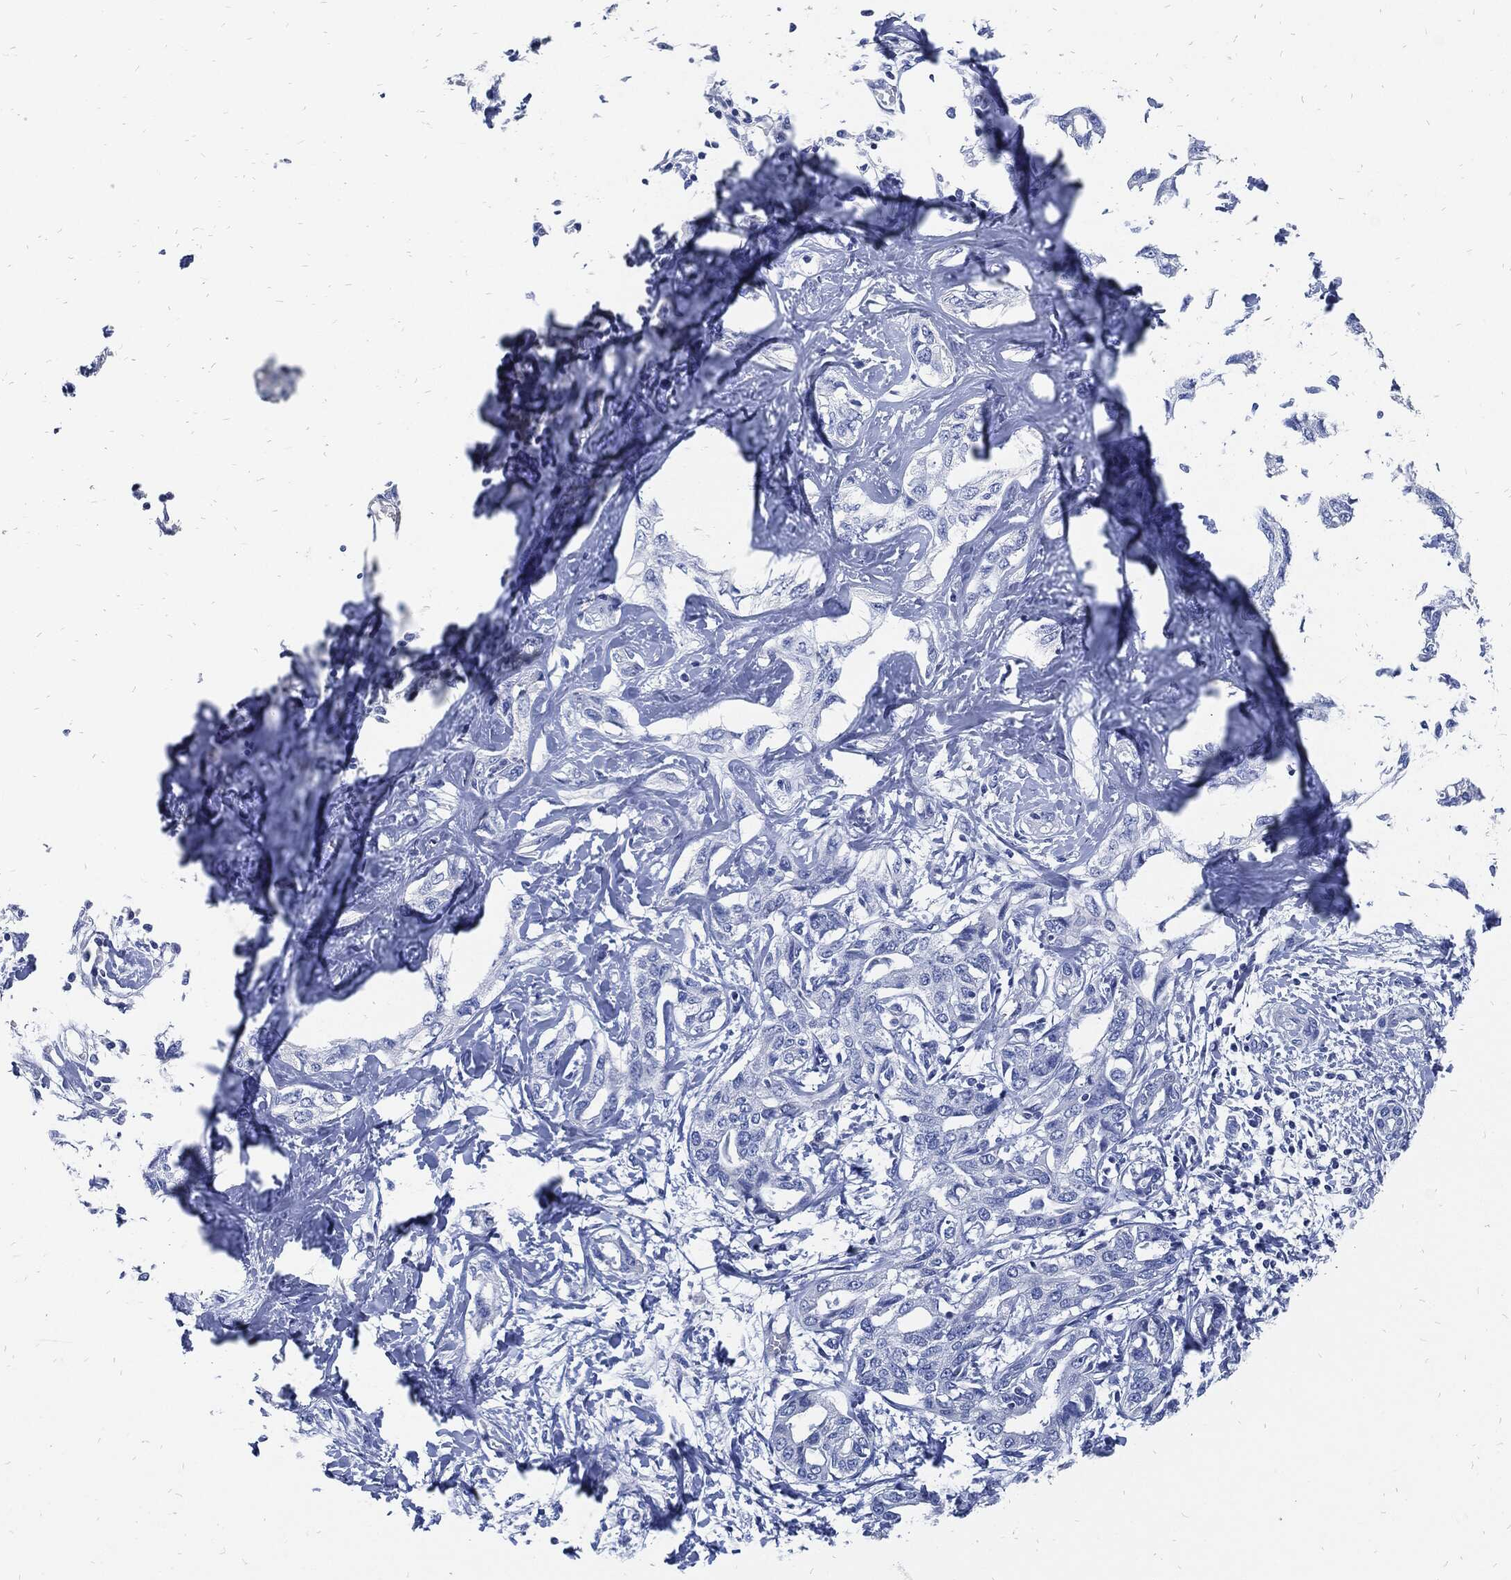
{"staining": {"intensity": "negative", "quantity": "none", "location": "none"}, "tissue": "liver cancer", "cell_type": "Tumor cells", "image_type": "cancer", "snomed": [{"axis": "morphology", "description": "Cholangiocarcinoma"}, {"axis": "topography", "description": "Liver"}], "caption": "This is an IHC micrograph of liver cholangiocarcinoma. There is no staining in tumor cells.", "gene": "FABP4", "patient": {"sex": "male", "age": 59}}